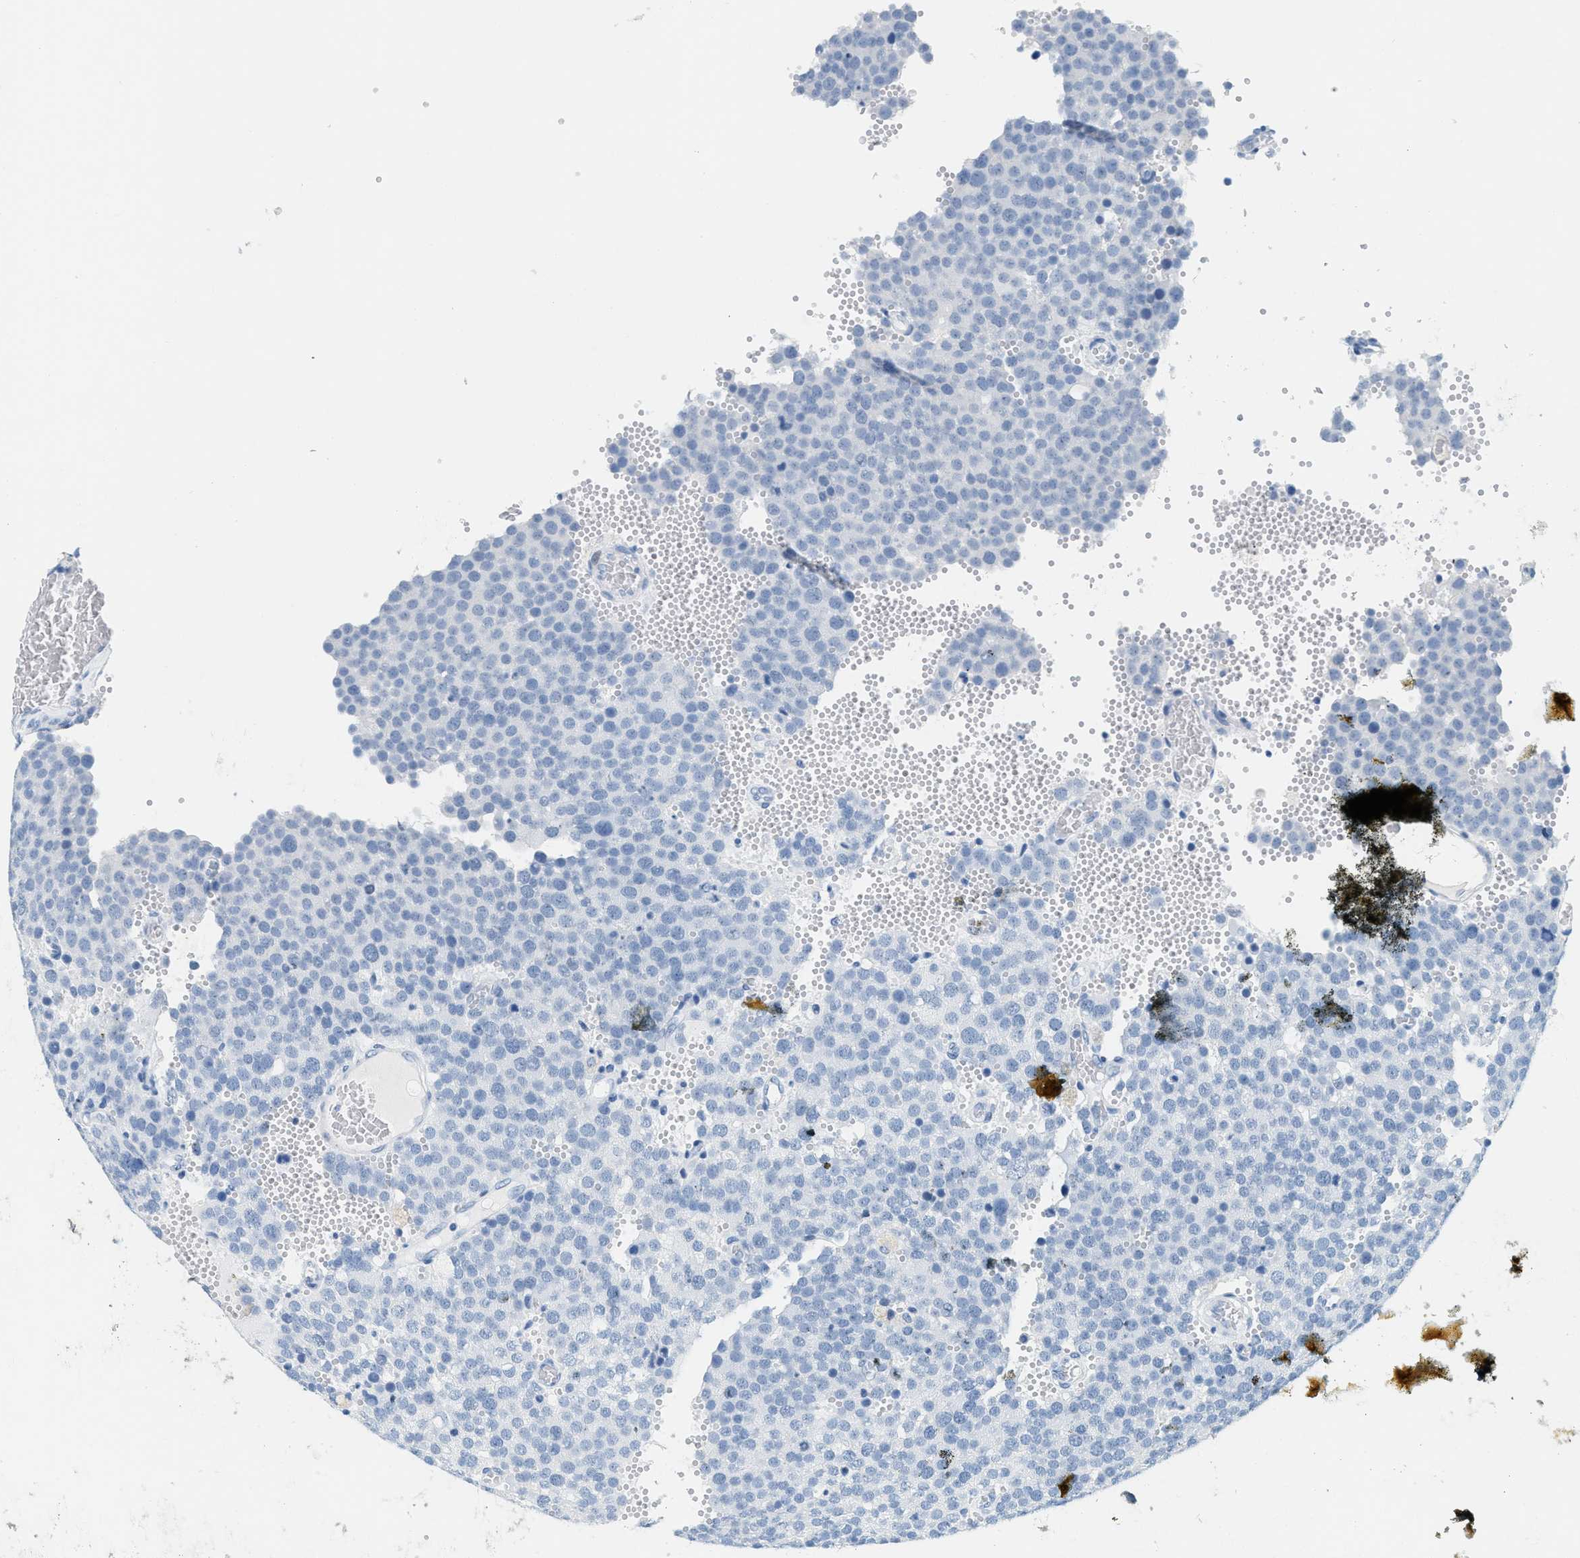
{"staining": {"intensity": "negative", "quantity": "none", "location": "none"}, "tissue": "testis cancer", "cell_type": "Tumor cells", "image_type": "cancer", "snomed": [{"axis": "morphology", "description": "Normal tissue, NOS"}, {"axis": "morphology", "description": "Seminoma, NOS"}, {"axis": "topography", "description": "Testis"}], "caption": "This is a image of IHC staining of seminoma (testis), which shows no positivity in tumor cells.", "gene": "LCN2", "patient": {"sex": "male", "age": 71}}